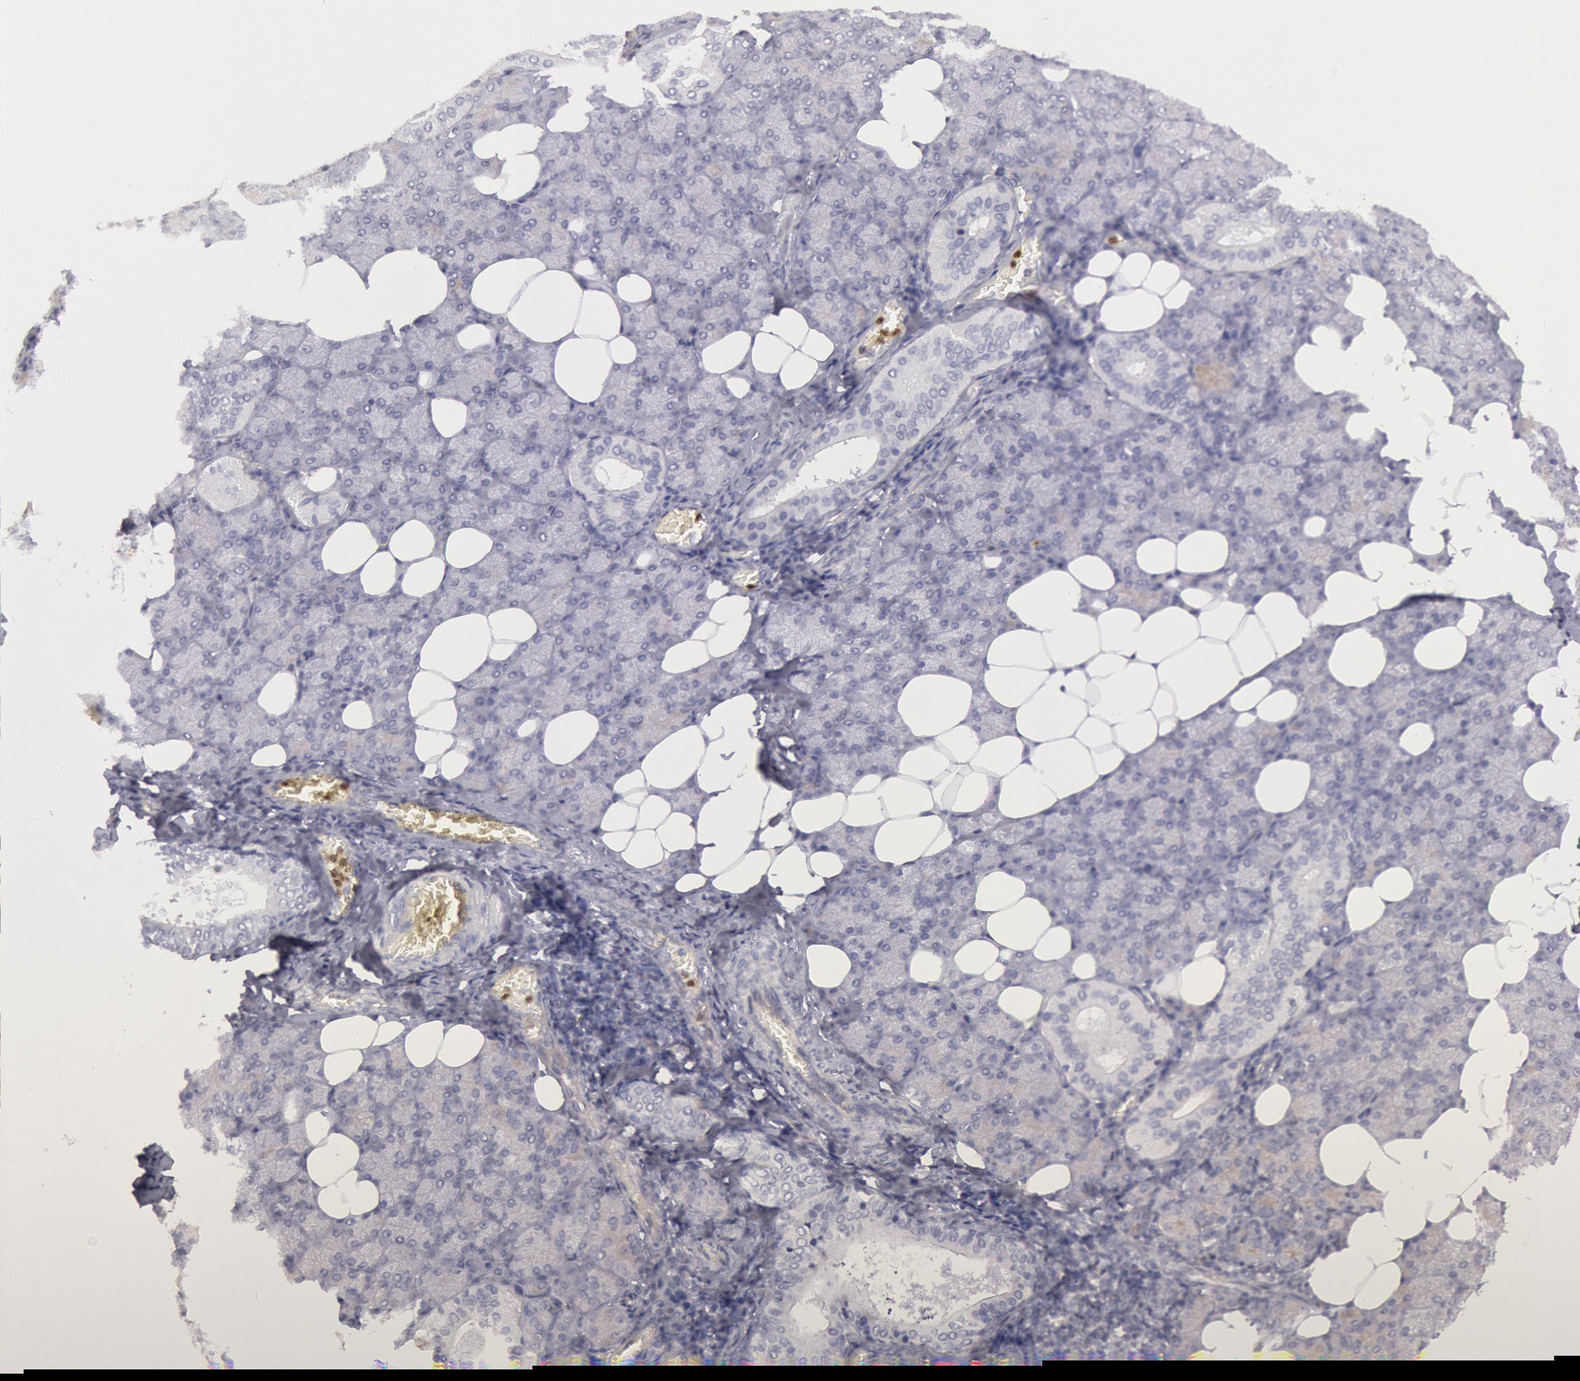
{"staining": {"intensity": "negative", "quantity": "none", "location": "none"}, "tissue": "salivary gland", "cell_type": "Glandular cells", "image_type": "normal", "snomed": [{"axis": "morphology", "description": "Normal tissue, NOS"}, {"axis": "topography", "description": "Lymph node"}, {"axis": "topography", "description": "Salivary gland"}], "caption": "A high-resolution photomicrograph shows immunohistochemistry staining of unremarkable salivary gland, which reveals no significant staining in glandular cells. The staining was performed using DAB to visualize the protein expression in brown, while the nuclei were stained in blue with hematoxylin (Magnification: 20x).", "gene": "RAB27A", "patient": {"sex": "male", "age": 8}}